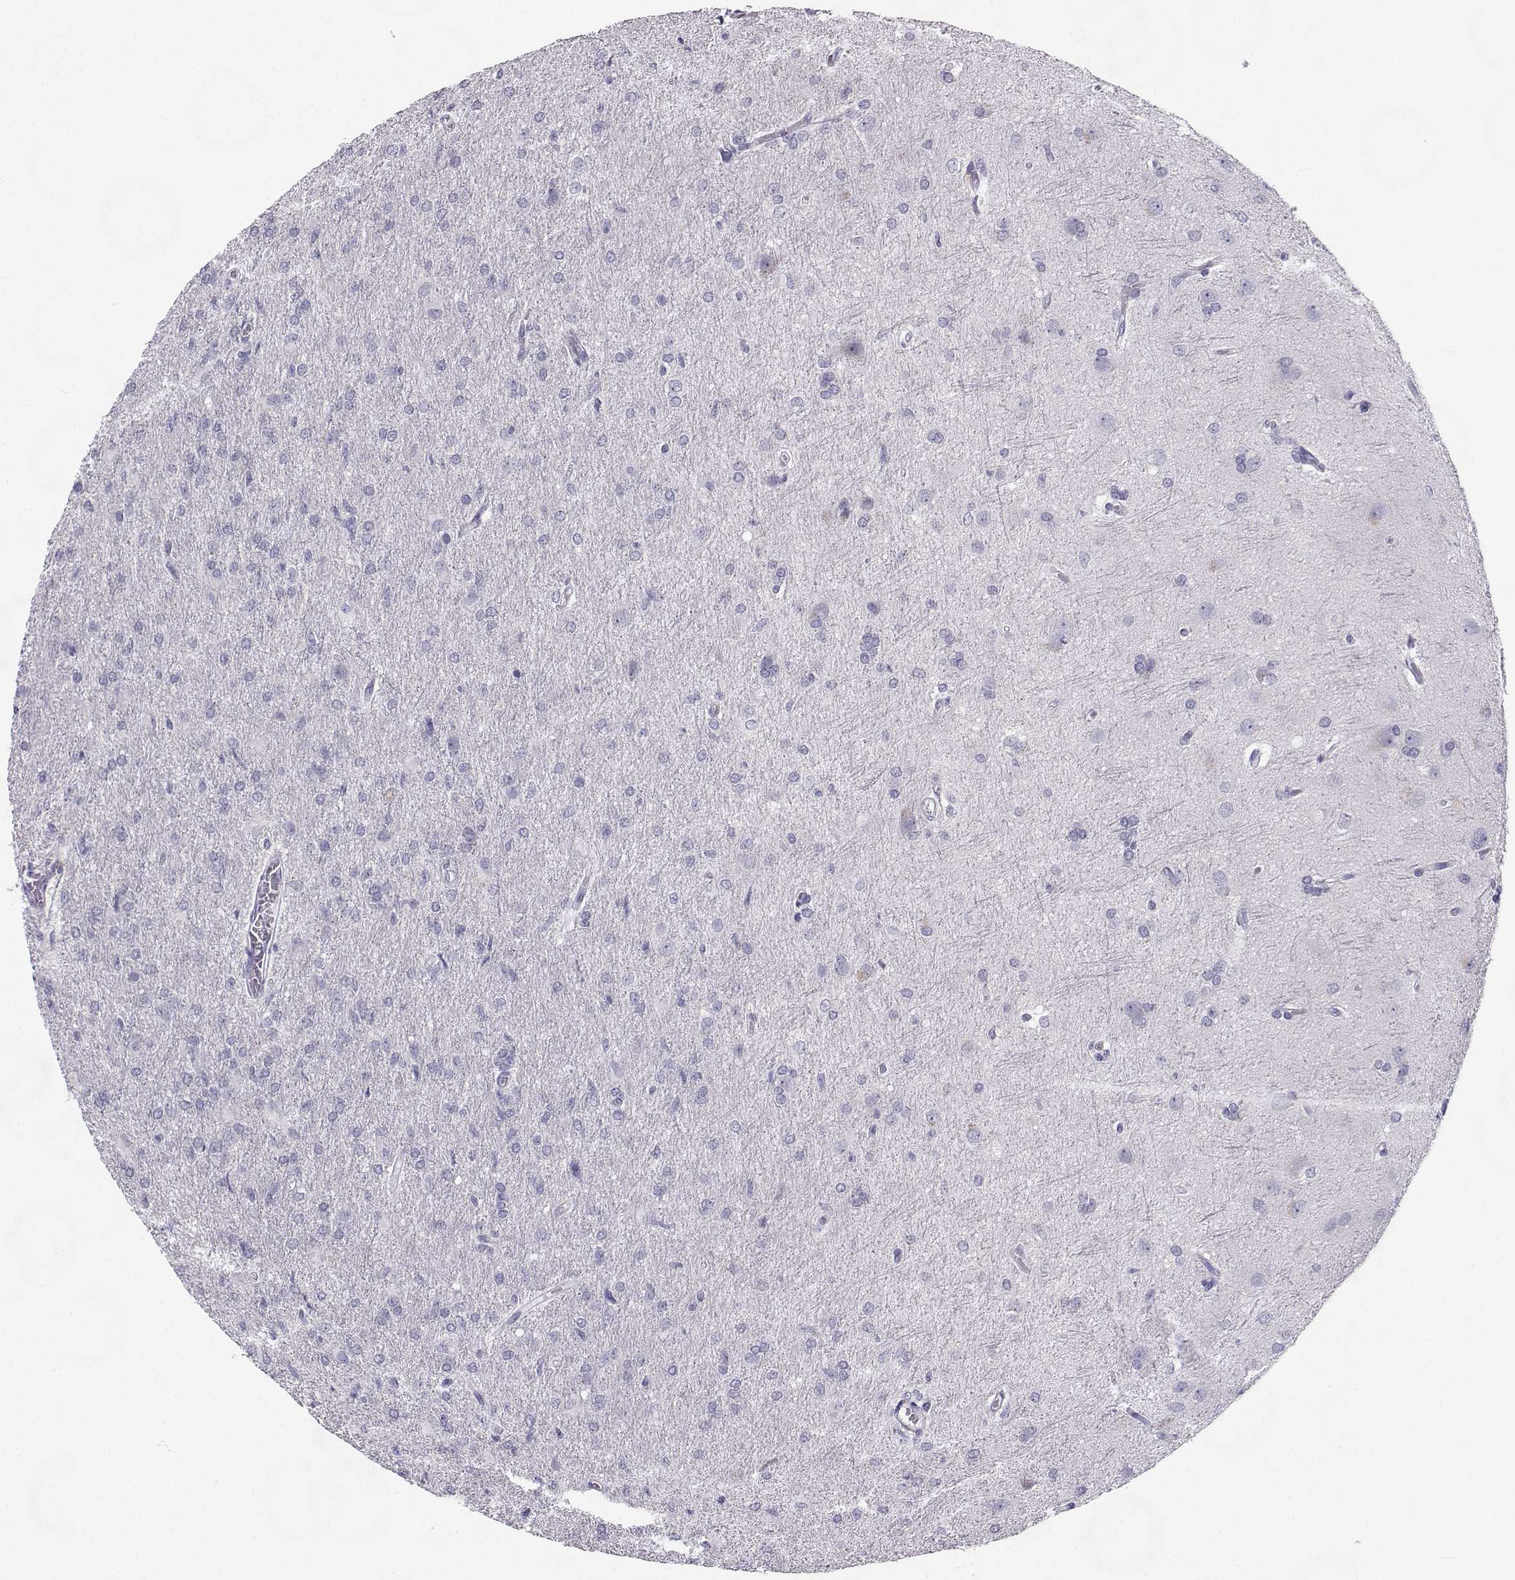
{"staining": {"intensity": "negative", "quantity": "none", "location": "none"}, "tissue": "glioma", "cell_type": "Tumor cells", "image_type": "cancer", "snomed": [{"axis": "morphology", "description": "Glioma, malignant, High grade"}, {"axis": "topography", "description": "Brain"}], "caption": "Immunohistochemistry (IHC) of high-grade glioma (malignant) demonstrates no positivity in tumor cells.", "gene": "SYCE1", "patient": {"sex": "male", "age": 68}}